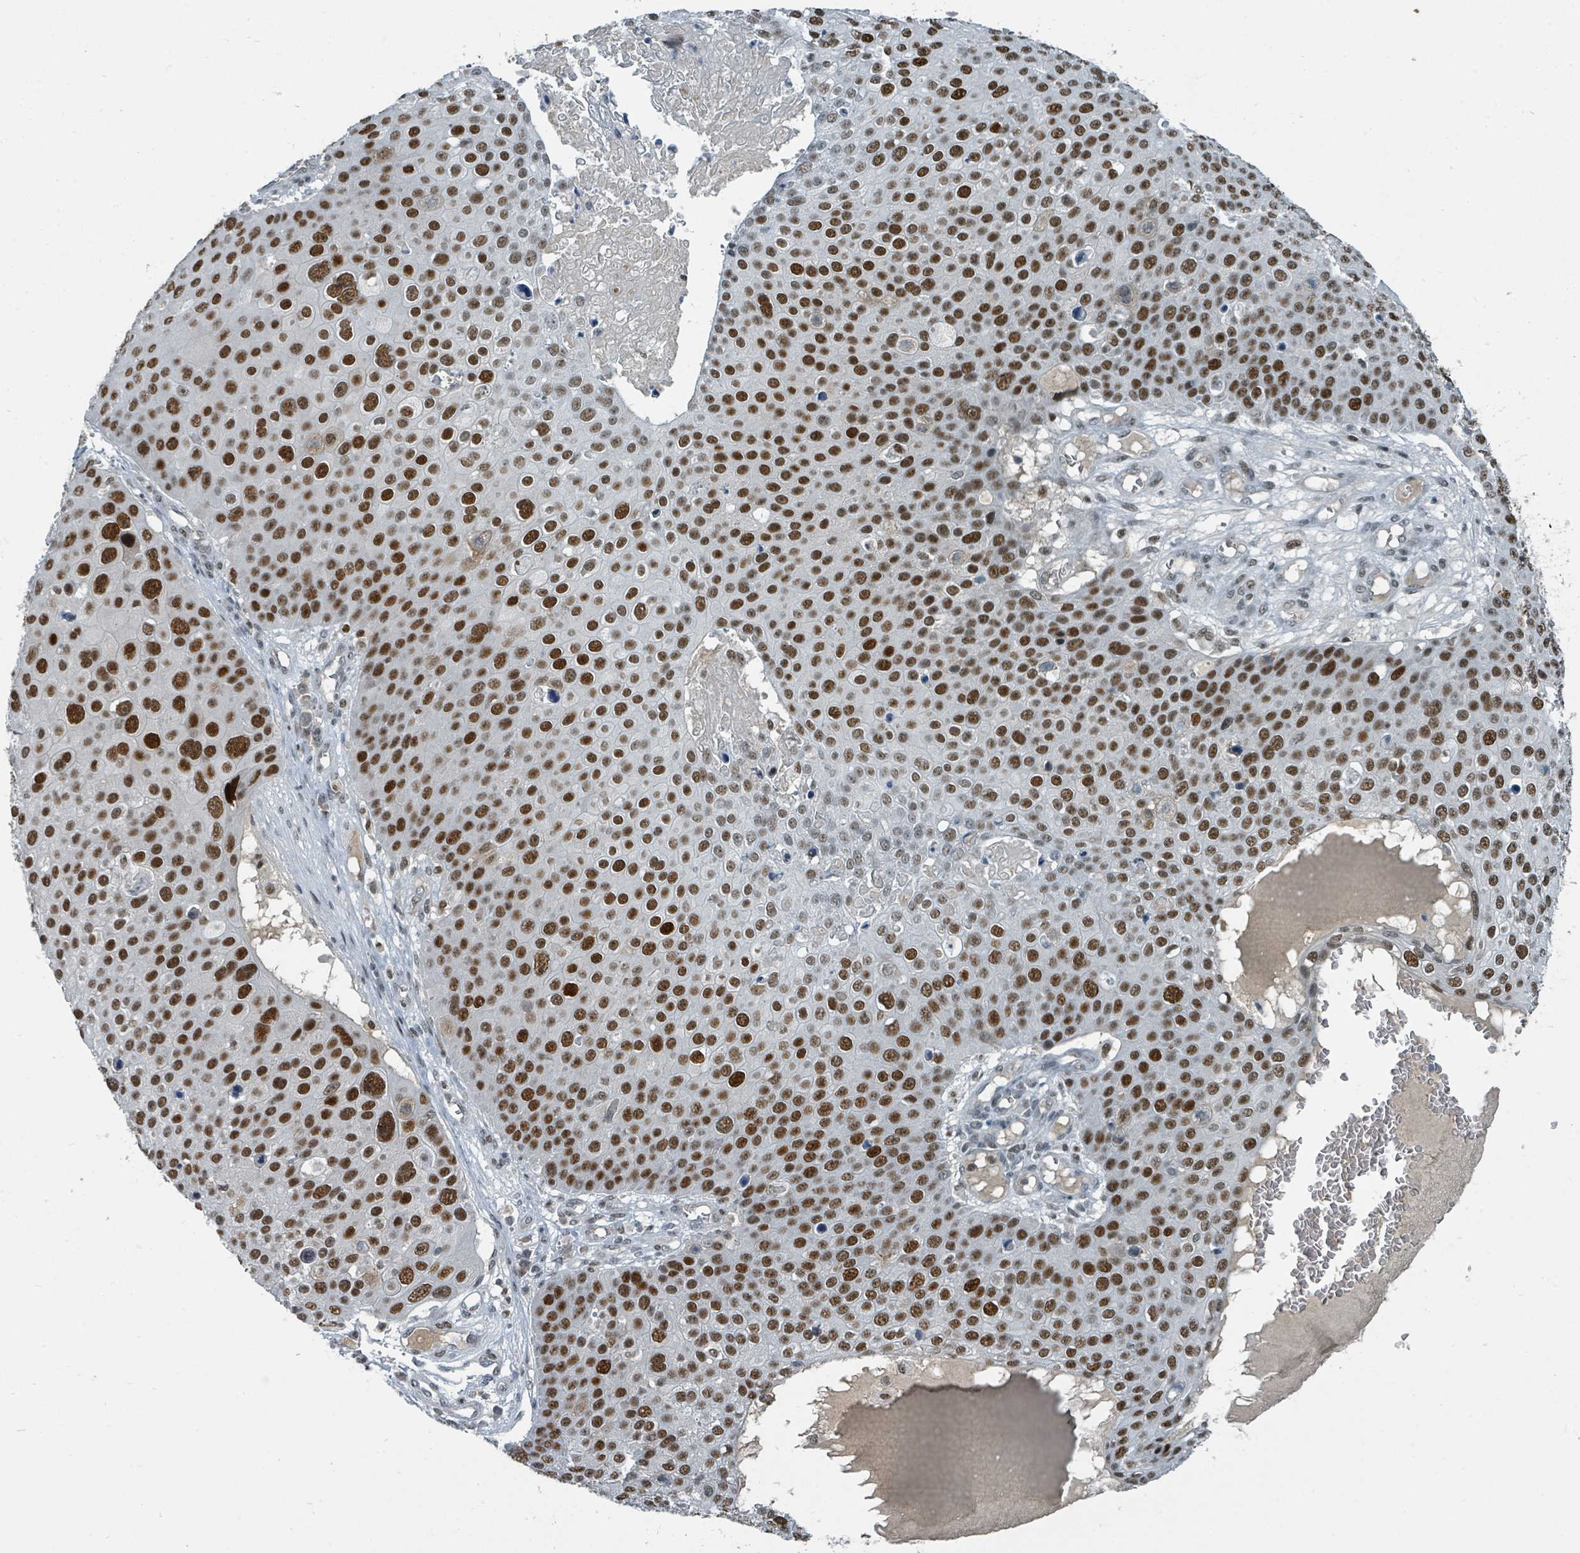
{"staining": {"intensity": "strong", "quantity": ">75%", "location": "nuclear"}, "tissue": "skin cancer", "cell_type": "Tumor cells", "image_type": "cancer", "snomed": [{"axis": "morphology", "description": "Squamous cell carcinoma, NOS"}, {"axis": "topography", "description": "Skin"}], "caption": "Immunohistochemical staining of skin cancer (squamous cell carcinoma) demonstrates high levels of strong nuclear protein staining in about >75% of tumor cells.", "gene": "UCK1", "patient": {"sex": "male", "age": 71}}